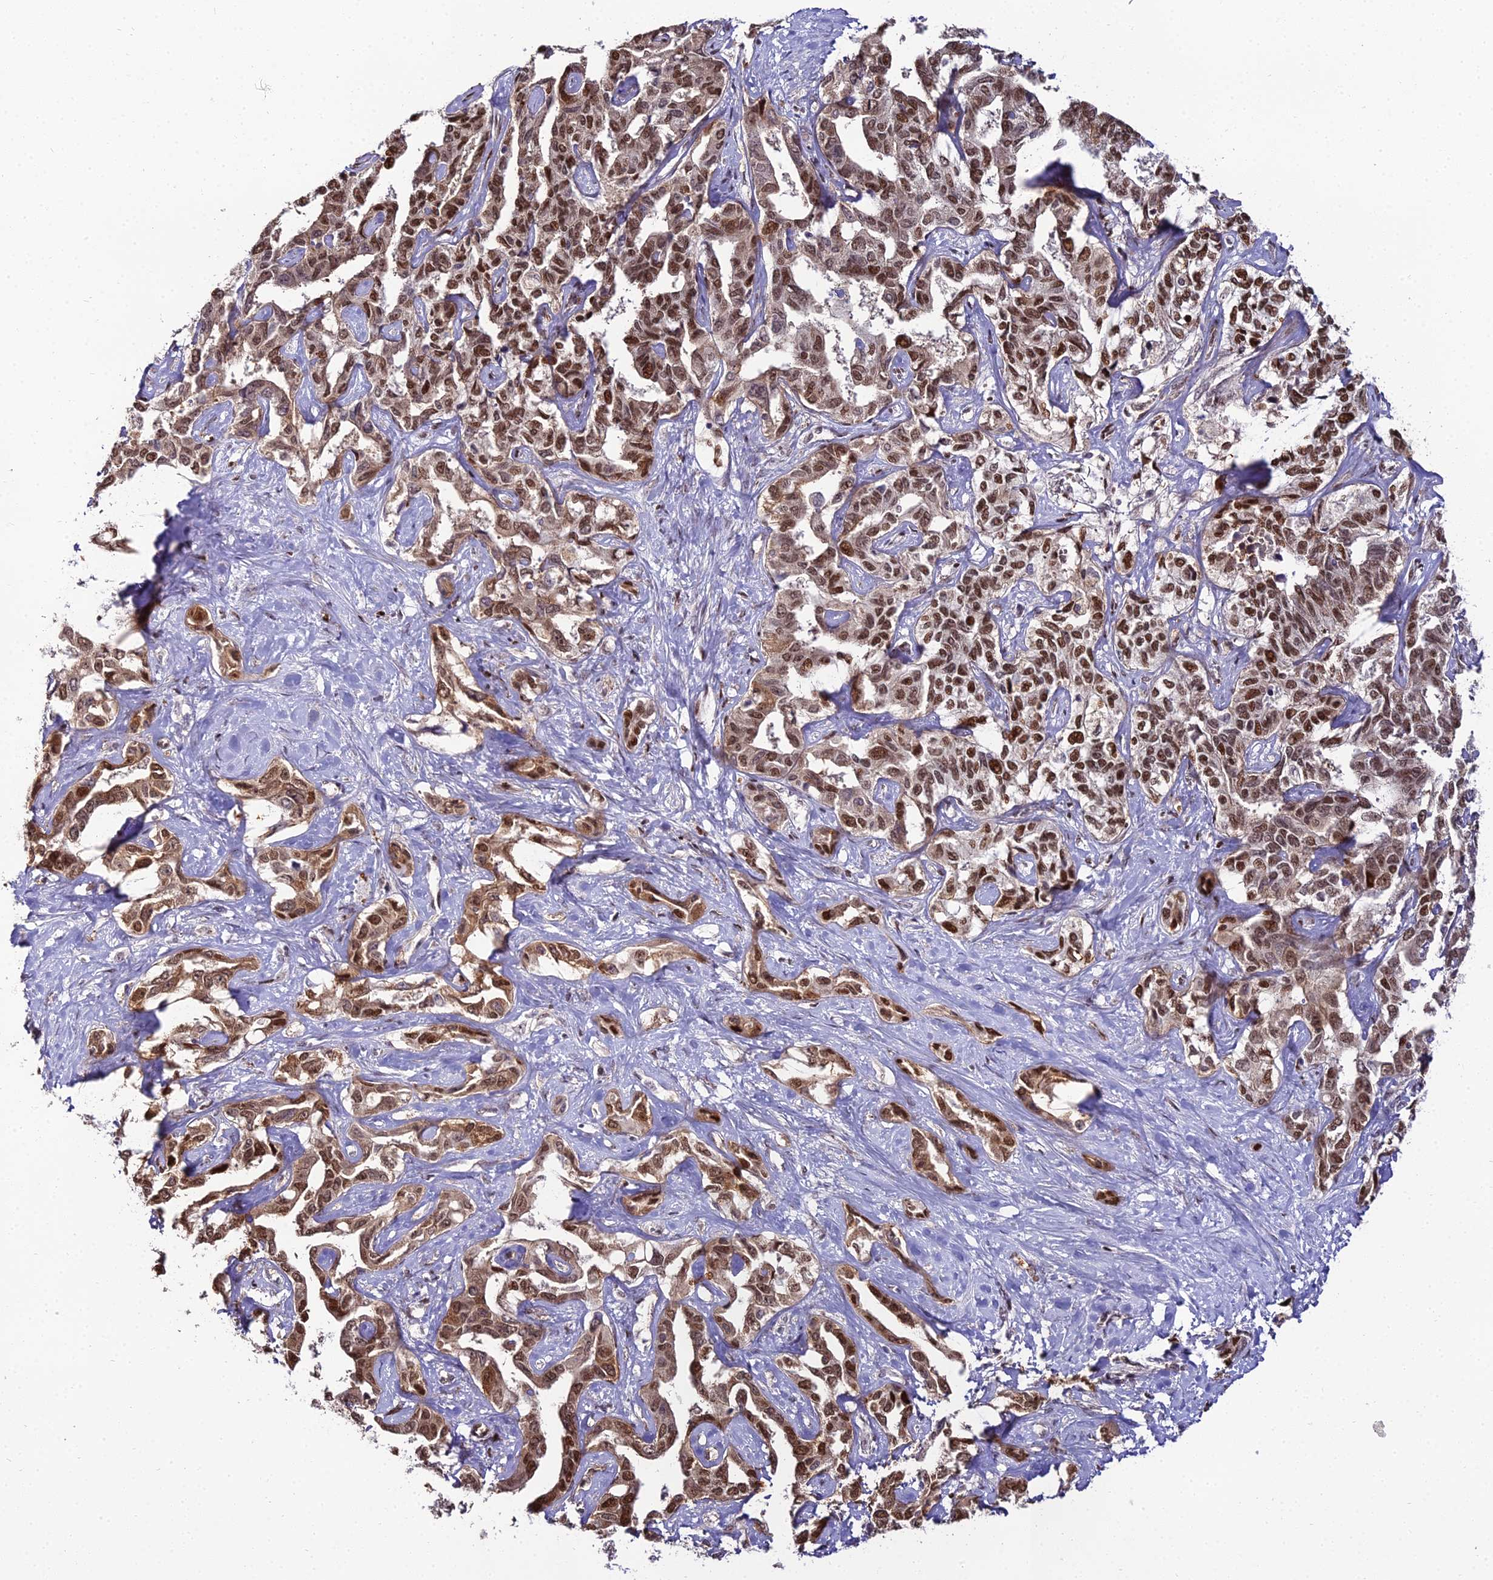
{"staining": {"intensity": "strong", "quantity": ">75%", "location": "nuclear"}, "tissue": "liver cancer", "cell_type": "Tumor cells", "image_type": "cancer", "snomed": [{"axis": "morphology", "description": "Cholangiocarcinoma"}, {"axis": "topography", "description": "Liver"}], "caption": "Immunohistochemistry photomicrograph of liver cancer (cholangiocarcinoma) stained for a protein (brown), which demonstrates high levels of strong nuclear staining in about >75% of tumor cells.", "gene": "ZNF707", "patient": {"sex": "male", "age": 59}}